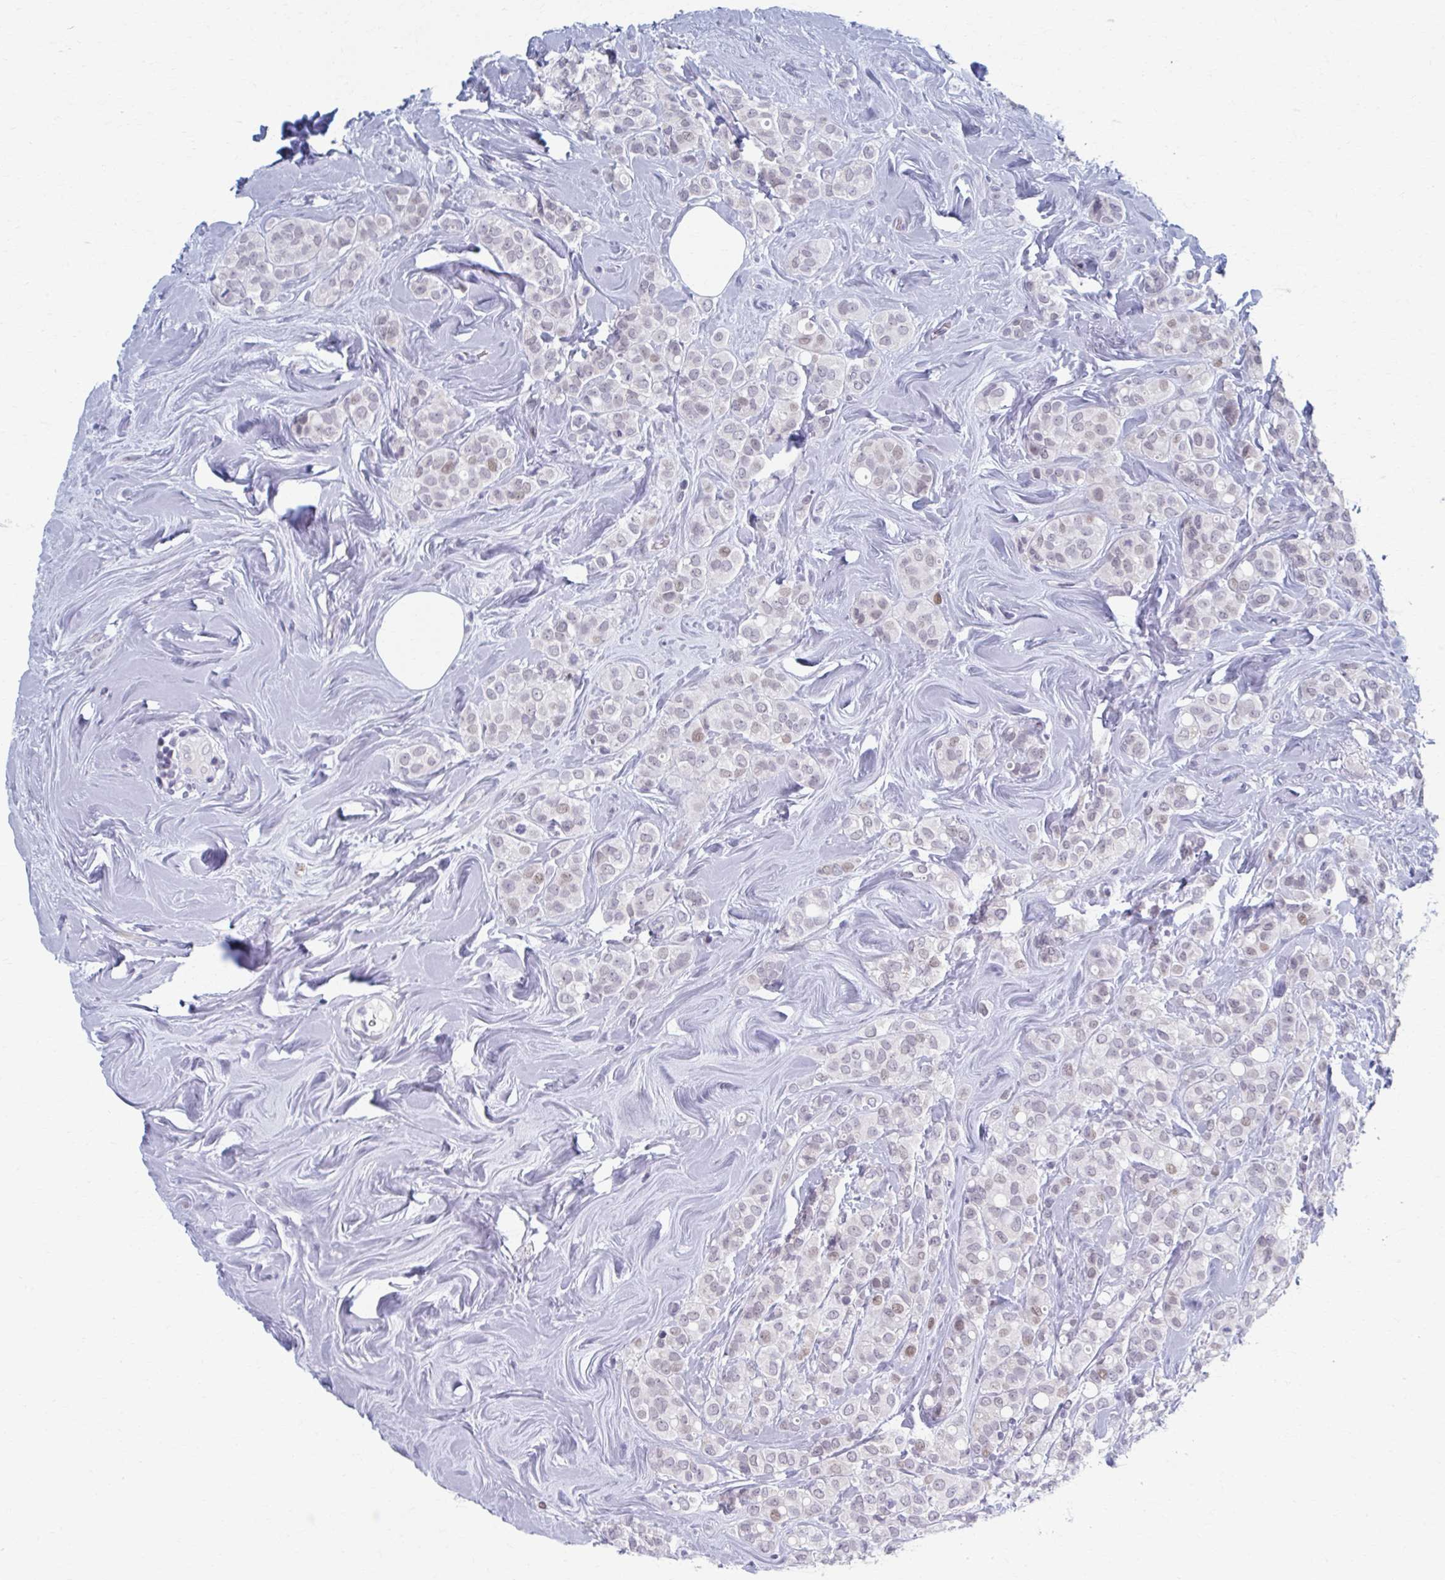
{"staining": {"intensity": "weak", "quantity": "<25%", "location": "nuclear"}, "tissue": "breast cancer", "cell_type": "Tumor cells", "image_type": "cancer", "snomed": [{"axis": "morphology", "description": "Lobular carcinoma"}, {"axis": "topography", "description": "Breast"}], "caption": "Immunohistochemical staining of breast cancer (lobular carcinoma) displays no significant expression in tumor cells.", "gene": "ABHD16B", "patient": {"sex": "female", "age": 68}}